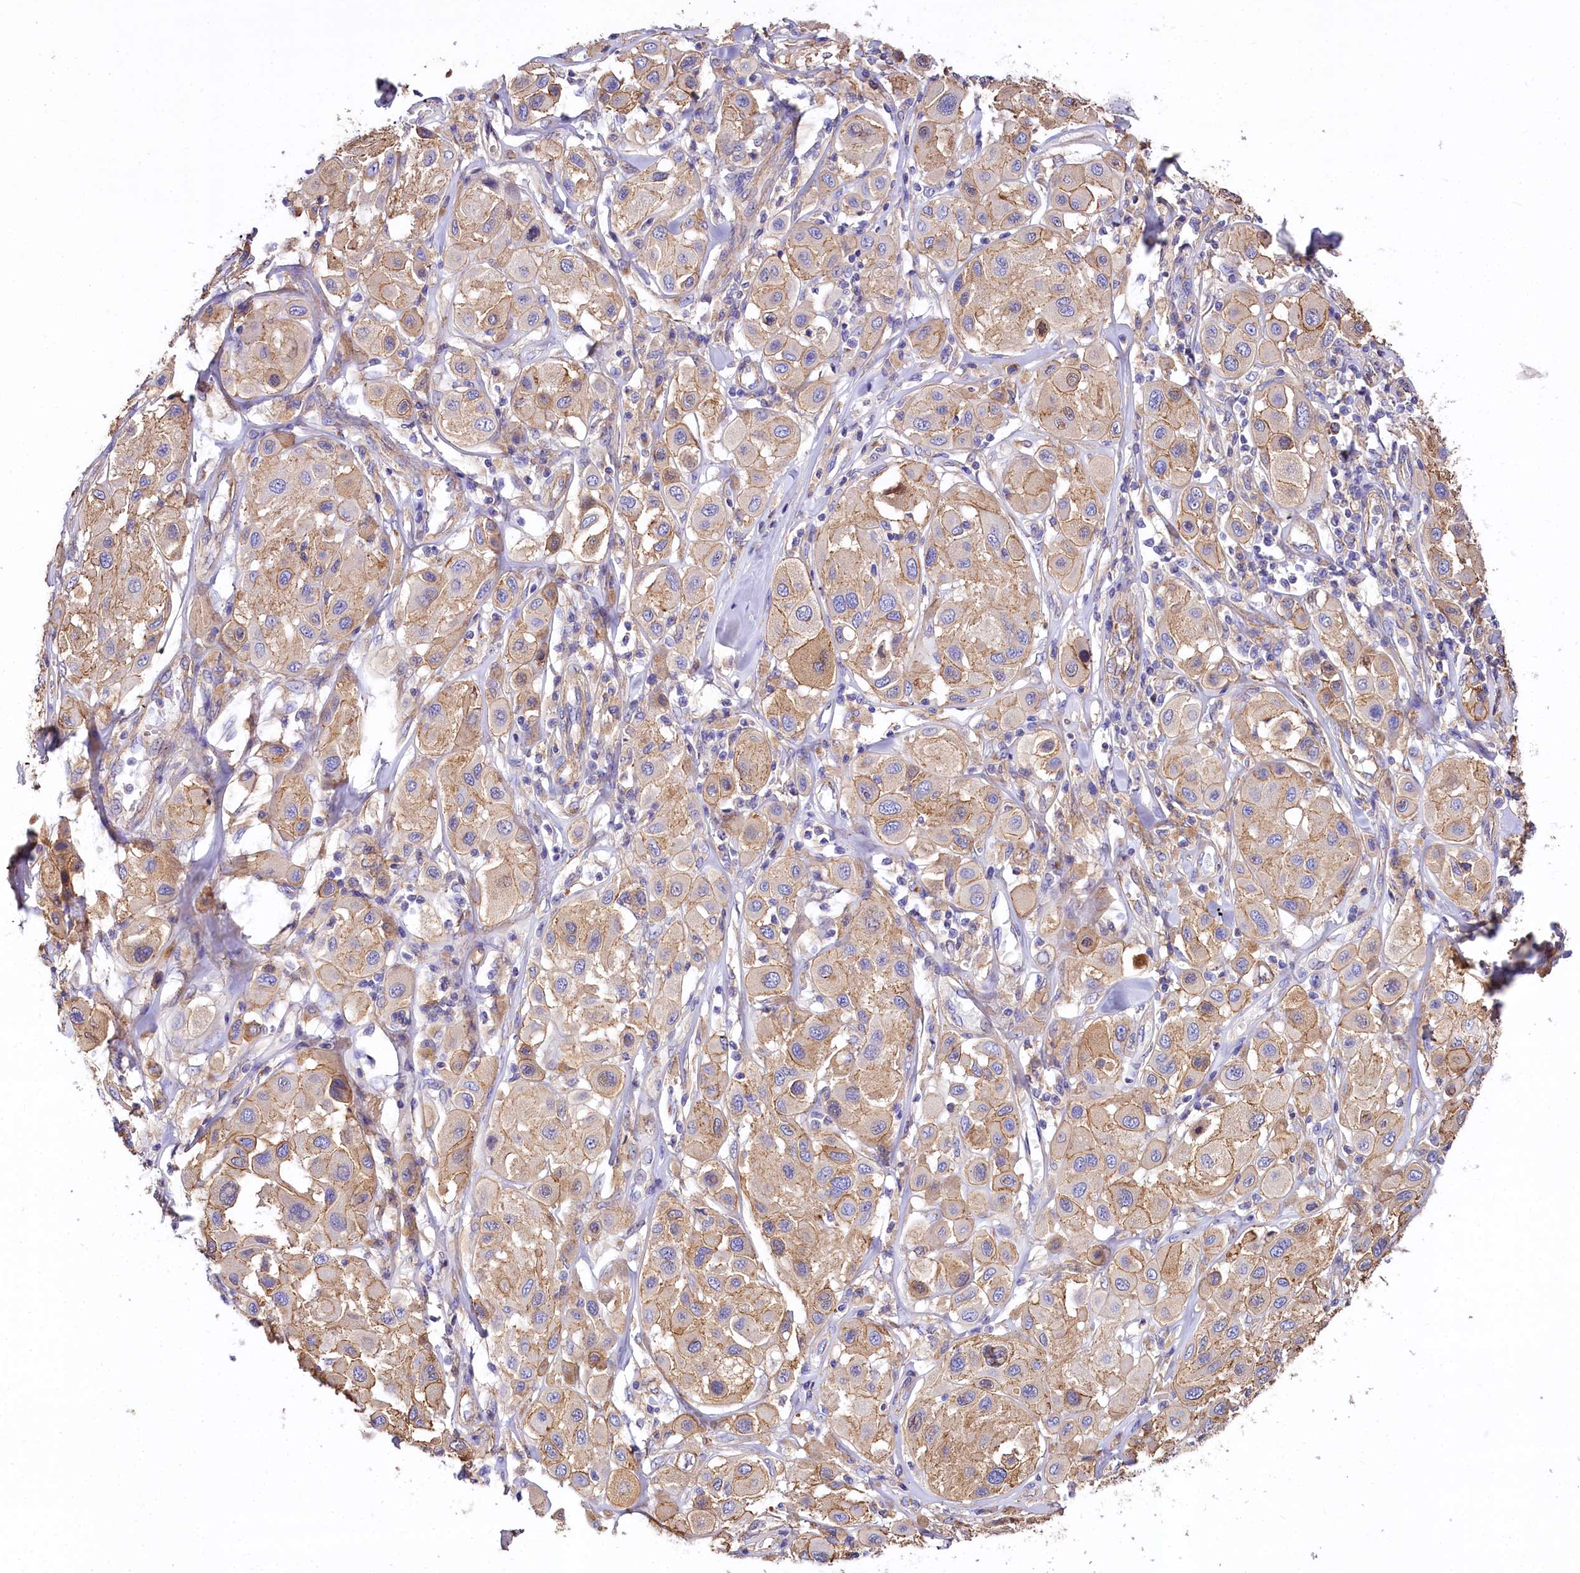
{"staining": {"intensity": "moderate", "quantity": ">75%", "location": "cytoplasmic/membranous"}, "tissue": "melanoma", "cell_type": "Tumor cells", "image_type": "cancer", "snomed": [{"axis": "morphology", "description": "Malignant melanoma, Metastatic site"}, {"axis": "topography", "description": "Skin"}], "caption": "Protein expression analysis of malignant melanoma (metastatic site) exhibits moderate cytoplasmic/membranous staining in approximately >75% of tumor cells.", "gene": "FCHSD2", "patient": {"sex": "male", "age": 41}}